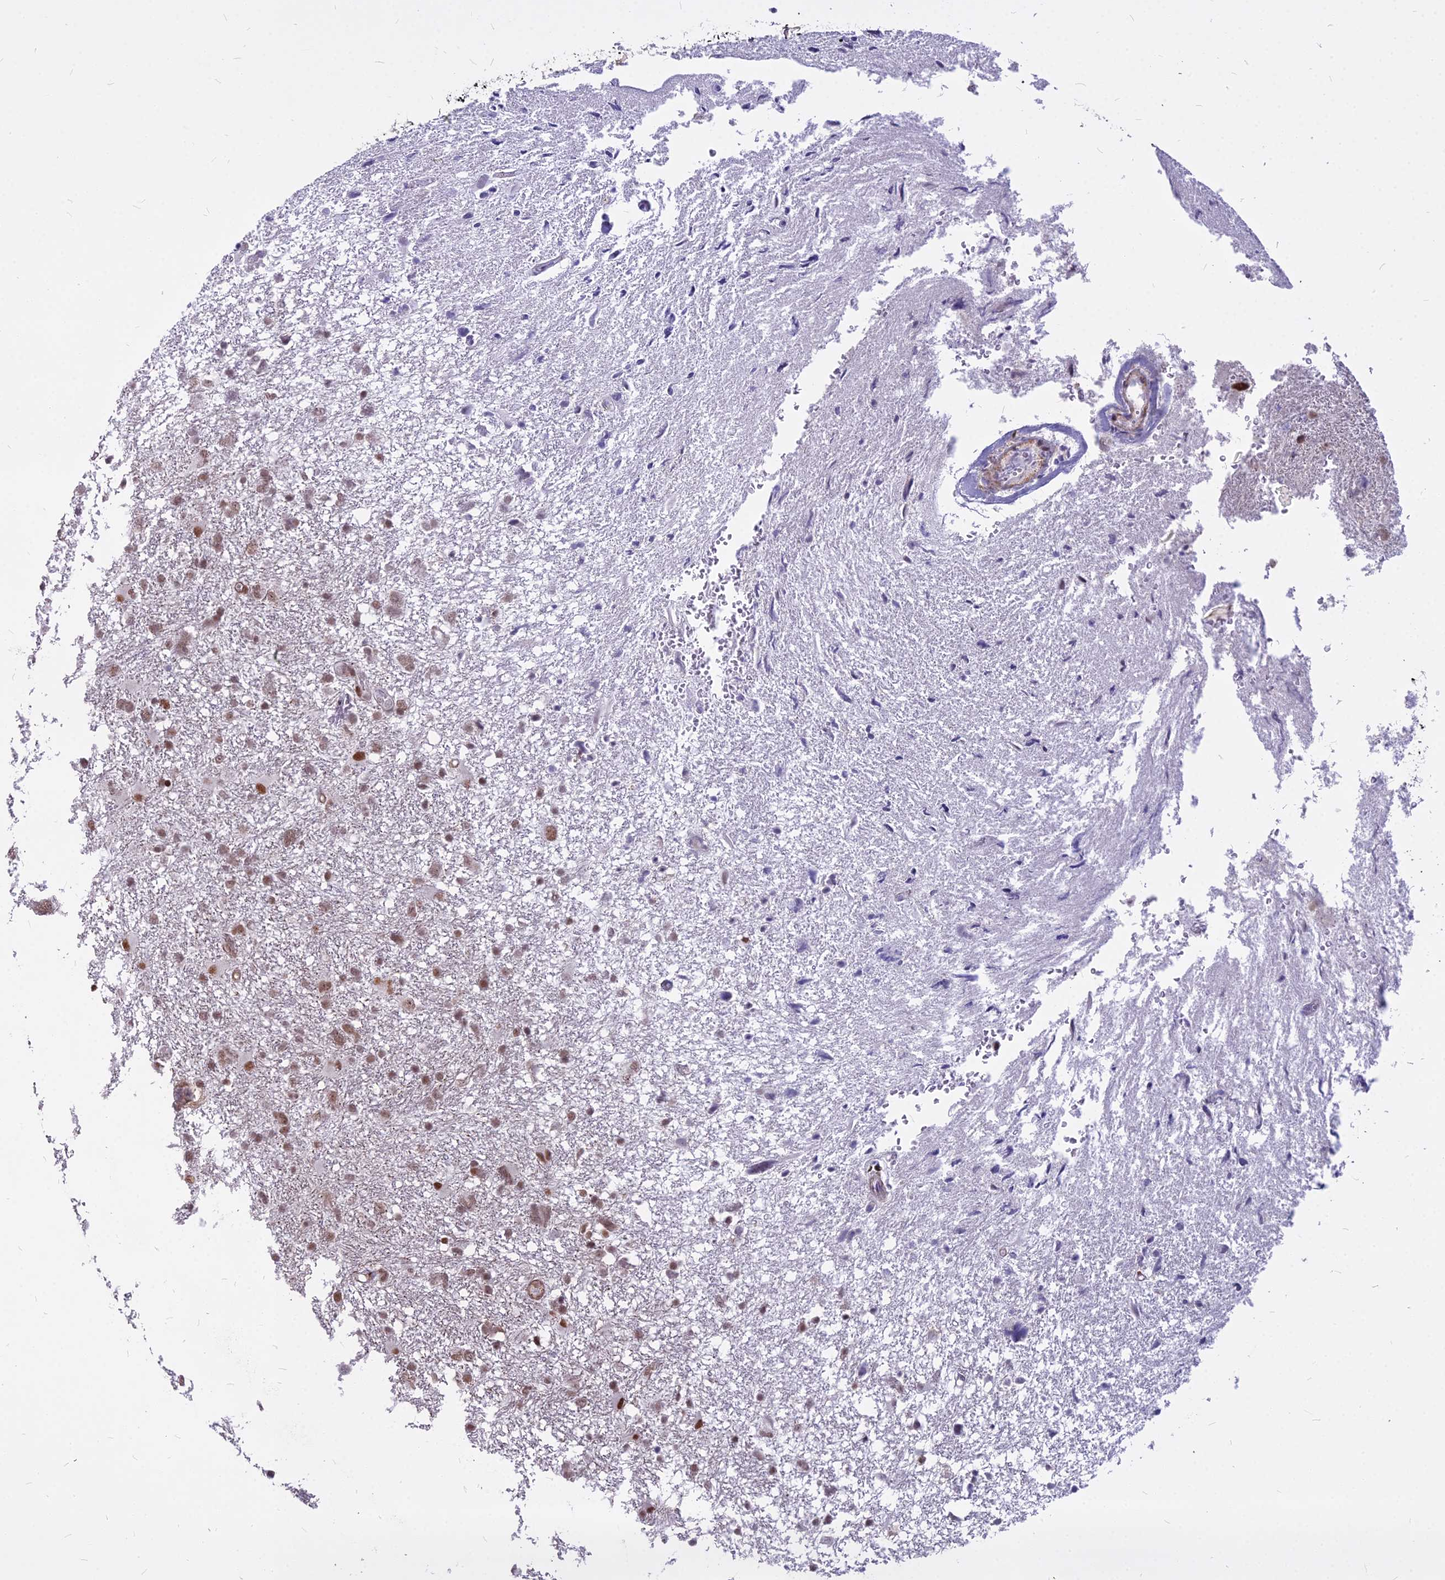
{"staining": {"intensity": "weak", "quantity": ">75%", "location": "nuclear"}, "tissue": "glioma", "cell_type": "Tumor cells", "image_type": "cancer", "snomed": [{"axis": "morphology", "description": "Glioma, malignant, High grade"}, {"axis": "topography", "description": "Brain"}], "caption": "Tumor cells reveal weak nuclear positivity in about >75% of cells in glioma. The protein of interest is stained brown, and the nuclei are stained in blue (DAB (3,3'-diaminobenzidine) IHC with brightfield microscopy, high magnification).", "gene": "ALG10", "patient": {"sex": "male", "age": 61}}